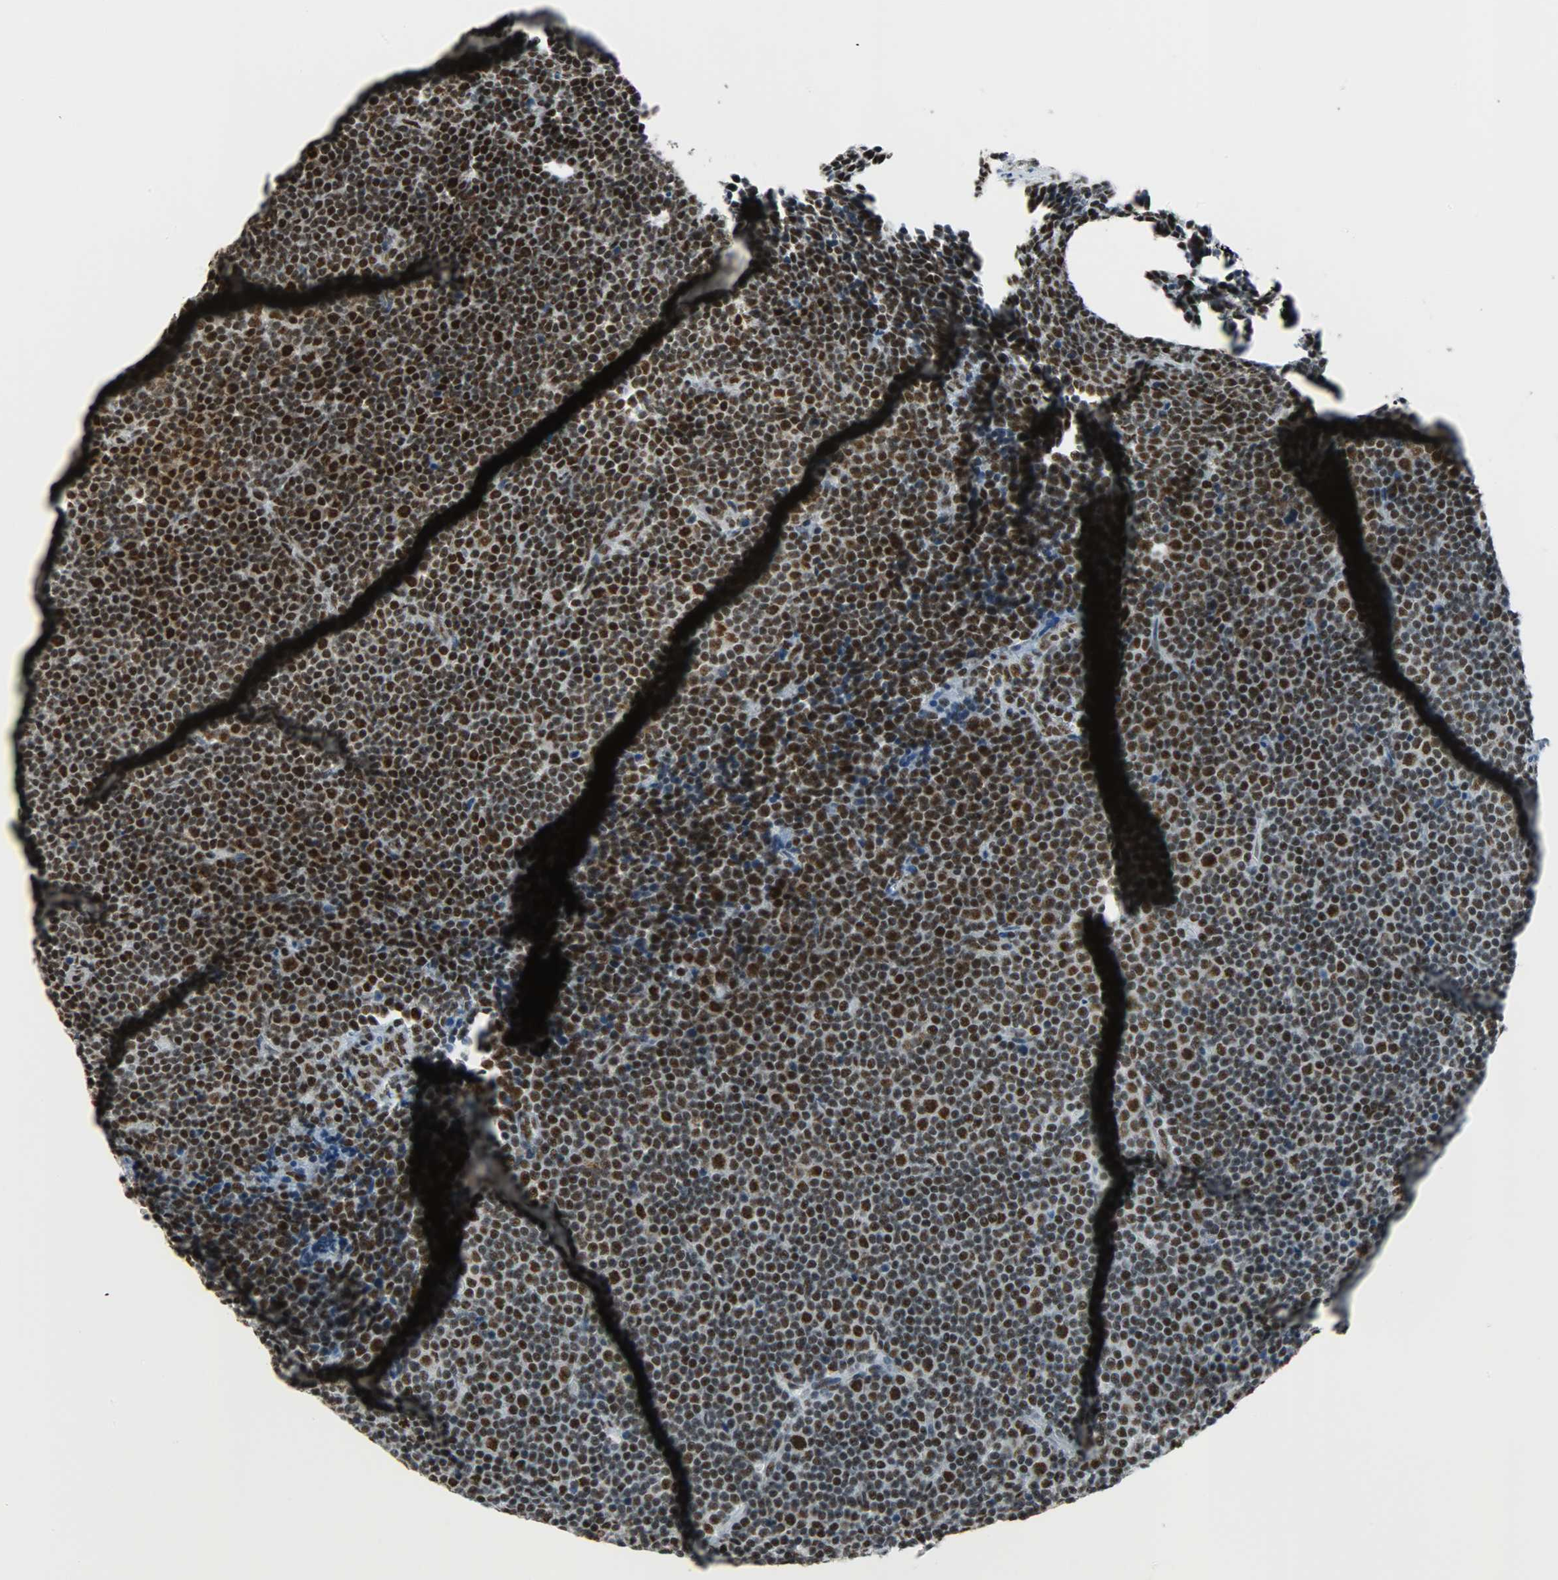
{"staining": {"intensity": "strong", "quantity": ">75%", "location": "nuclear"}, "tissue": "lymphoma", "cell_type": "Tumor cells", "image_type": "cancer", "snomed": [{"axis": "morphology", "description": "Malignant lymphoma, non-Hodgkin's type, Low grade"}, {"axis": "topography", "description": "Lymph node"}], "caption": "Protein expression analysis of human low-grade malignant lymphoma, non-Hodgkin's type reveals strong nuclear positivity in about >75% of tumor cells.", "gene": "SNRPA", "patient": {"sex": "female", "age": 67}}